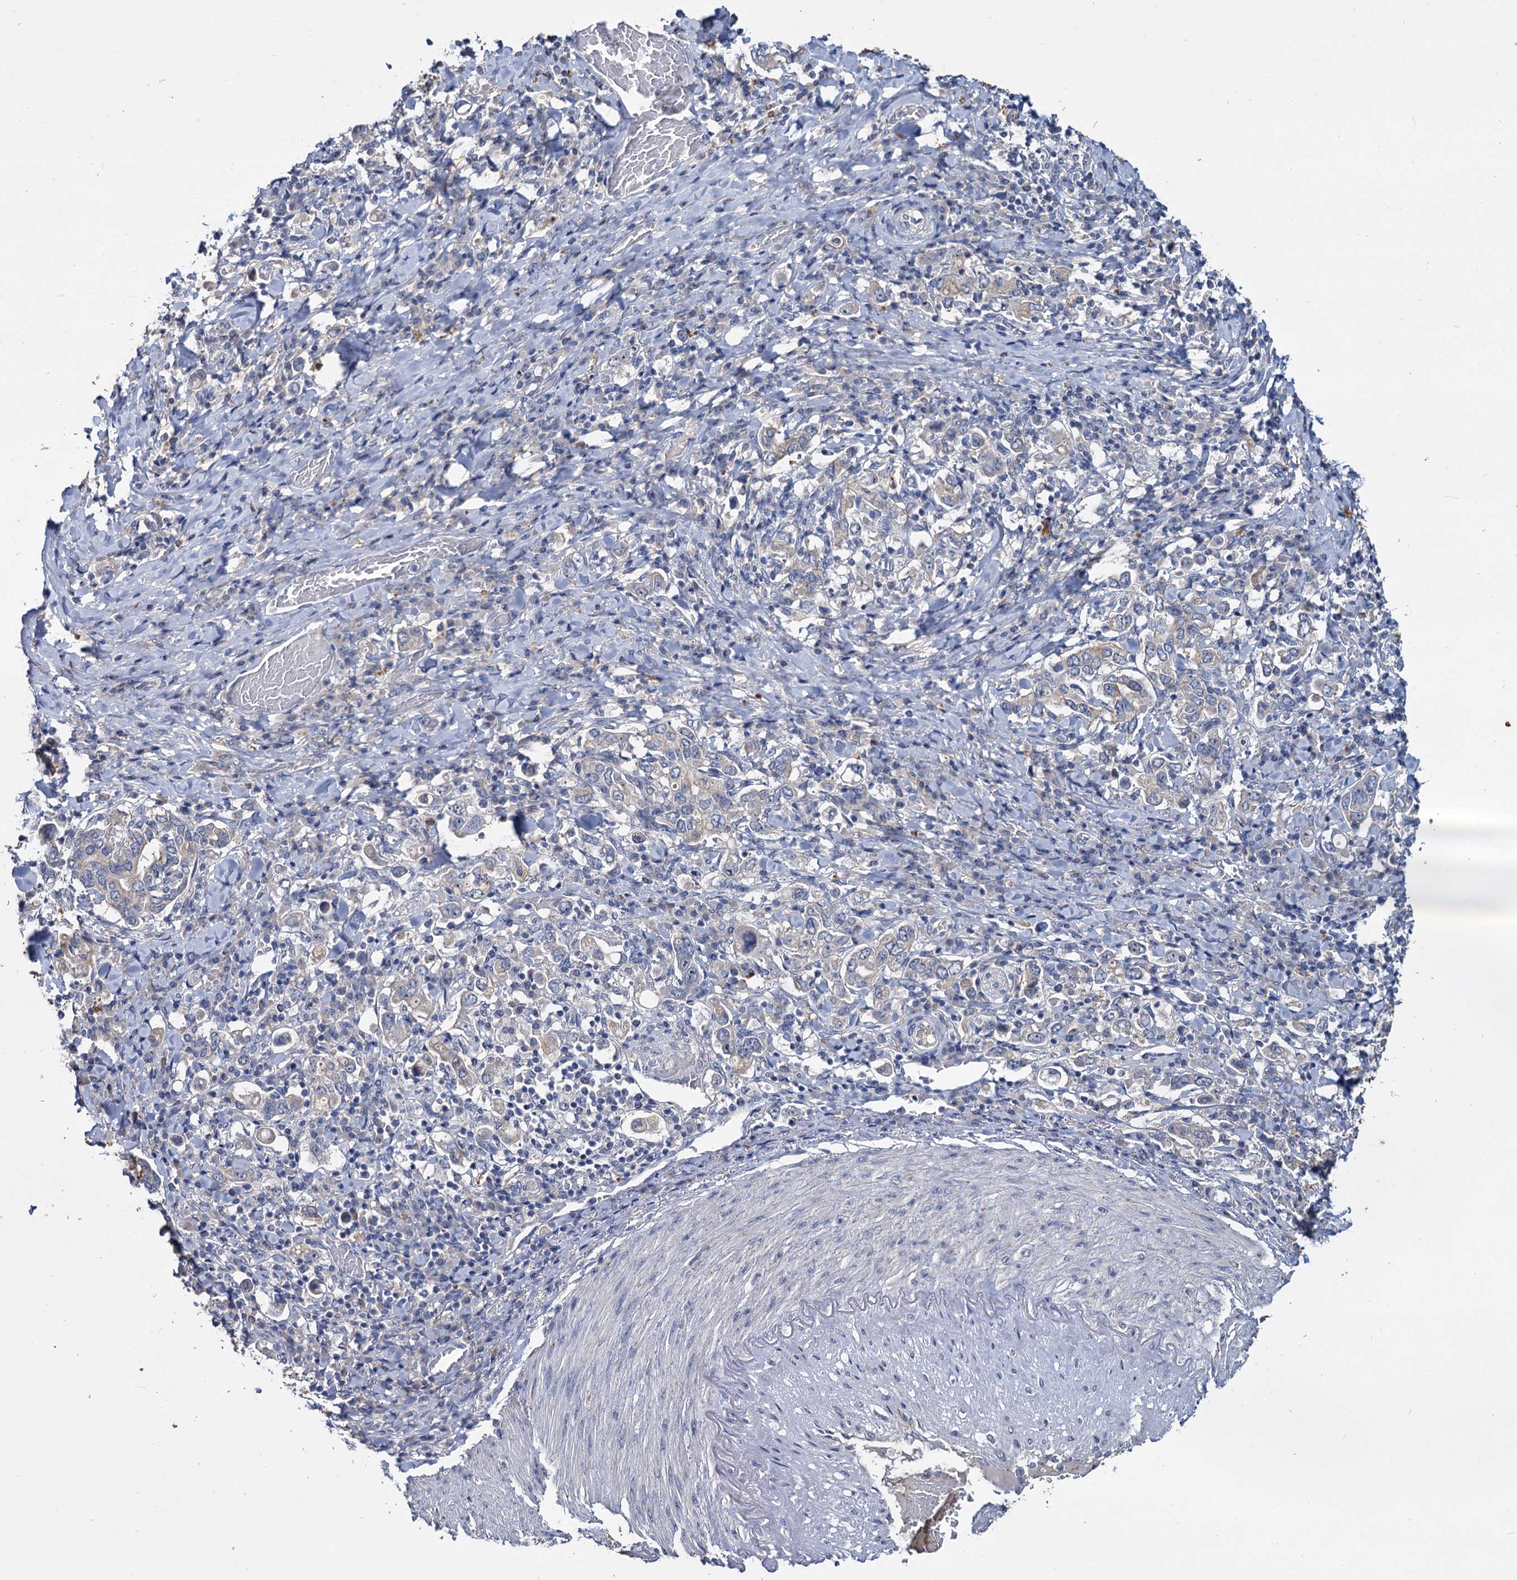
{"staining": {"intensity": "weak", "quantity": "<25%", "location": "cytoplasmic/membranous"}, "tissue": "stomach cancer", "cell_type": "Tumor cells", "image_type": "cancer", "snomed": [{"axis": "morphology", "description": "Adenocarcinoma, NOS"}, {"axis": "topography", "description": "Stomach, upper"}], "caption": "IHC histopathology image of neoplastic tissue: stomach adenocarcinoma stained with DAB exhibits no significant protein staining in tumor cells. Brightfield microscopy of immunohistochemistry stained with DAB (brown) and hematoxylin (blue), captured at high magnification.", "gene": "ATP9A", "patient": {"sex": "male", "age": 62}}